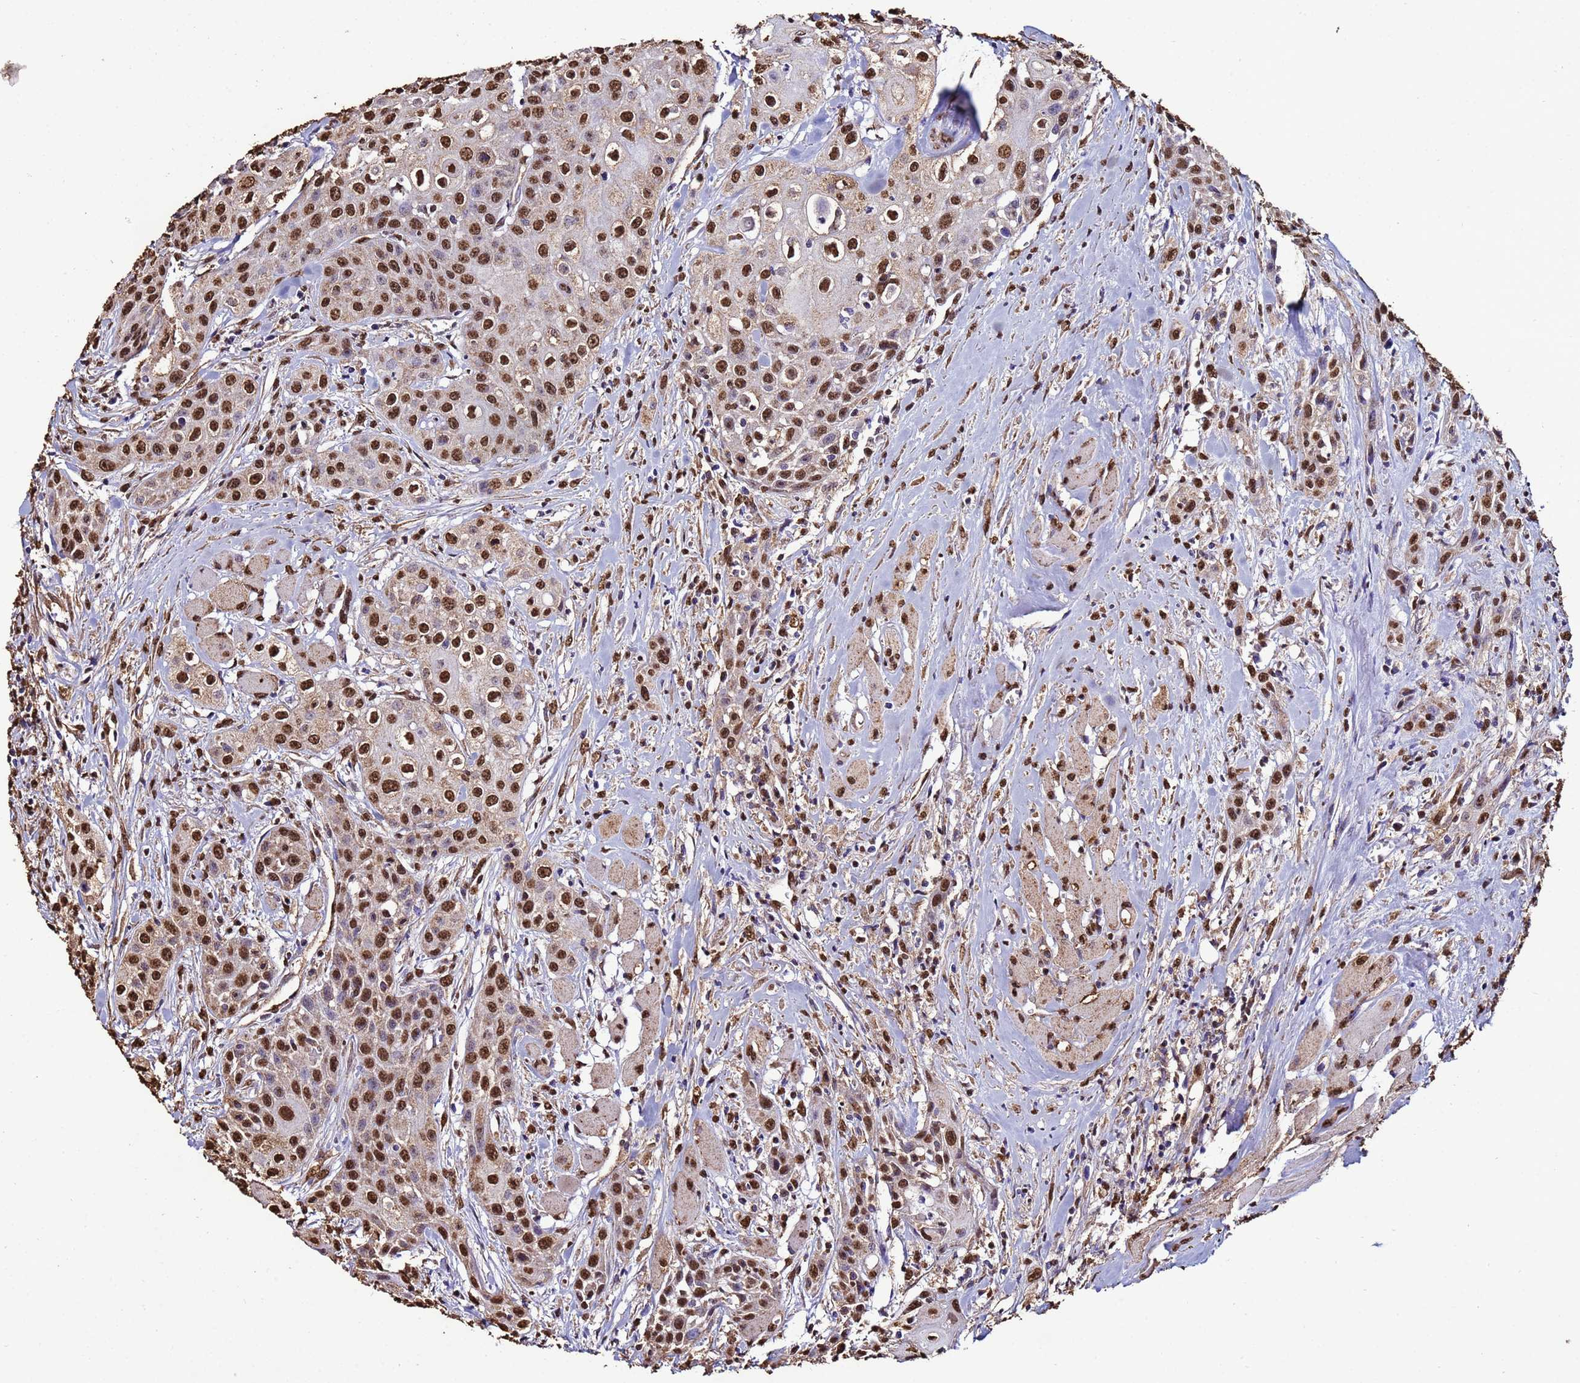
{"staining": {"intensity": "strong", "quantity": ">75%", "location": "nuclear"}, "tissue": "head and neck cancer", "cell_type": "Tumor cells", "image_type": "cancer", "snomed": [{"axis": "morphology", "description": "Squamous cell carcinoma, NOS"}, {"axis": "topography", "description": "Oral tissue"}, {"axis": "topography", "description": "Head-Neck"}], "caption": "This micrograph exhibits head and neck cancer stained with immunohistochemistry to label a protein in brown. The nuclear of tumor cells show strong positivity for the protein. Nuclei are counter-stained blue.", "gene": "TRIP6", "patient": {"sex": "female", "age": 82}}